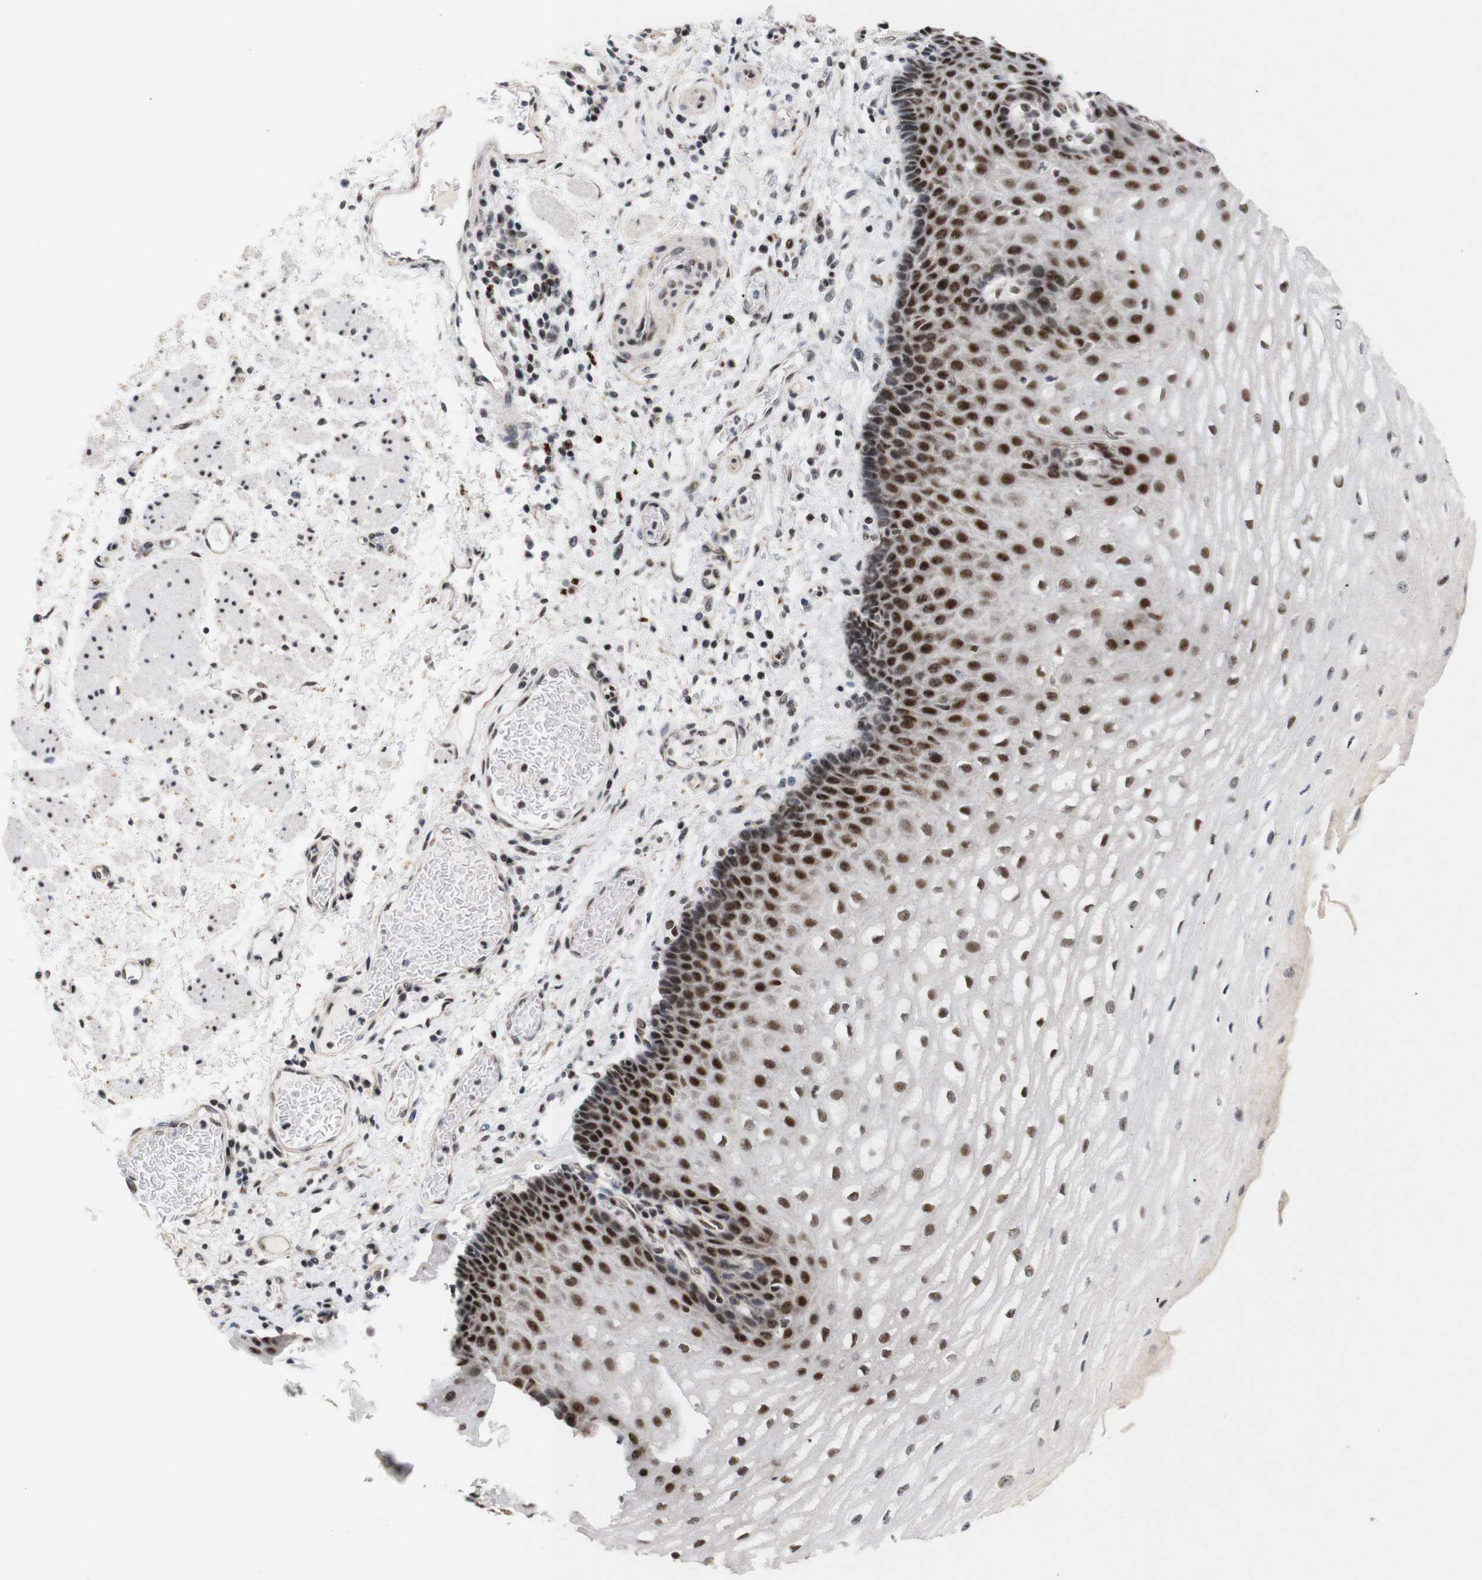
{"staining": {"intensity": "strong", "quantity": "25%-75%", "location": "nuclear"}, "tissue": "esophagus", "cell_type": "Squamous epithelial cells", "image_type": "normal", "snomed": [{"axis": "morphology", "description": "Normal tissue, NOS"}, {"axis": "topography", "description": "Esophagus"}], "caption": "Immunohistochemistry micrograph of normal human esophagus stained for a protein (brown), which shows high levels of strong nuclear expression in about 25%-75% of squamous epithelial cells.", "gene": "PYM1", "patient": {"sex": "male", "age": 54}}